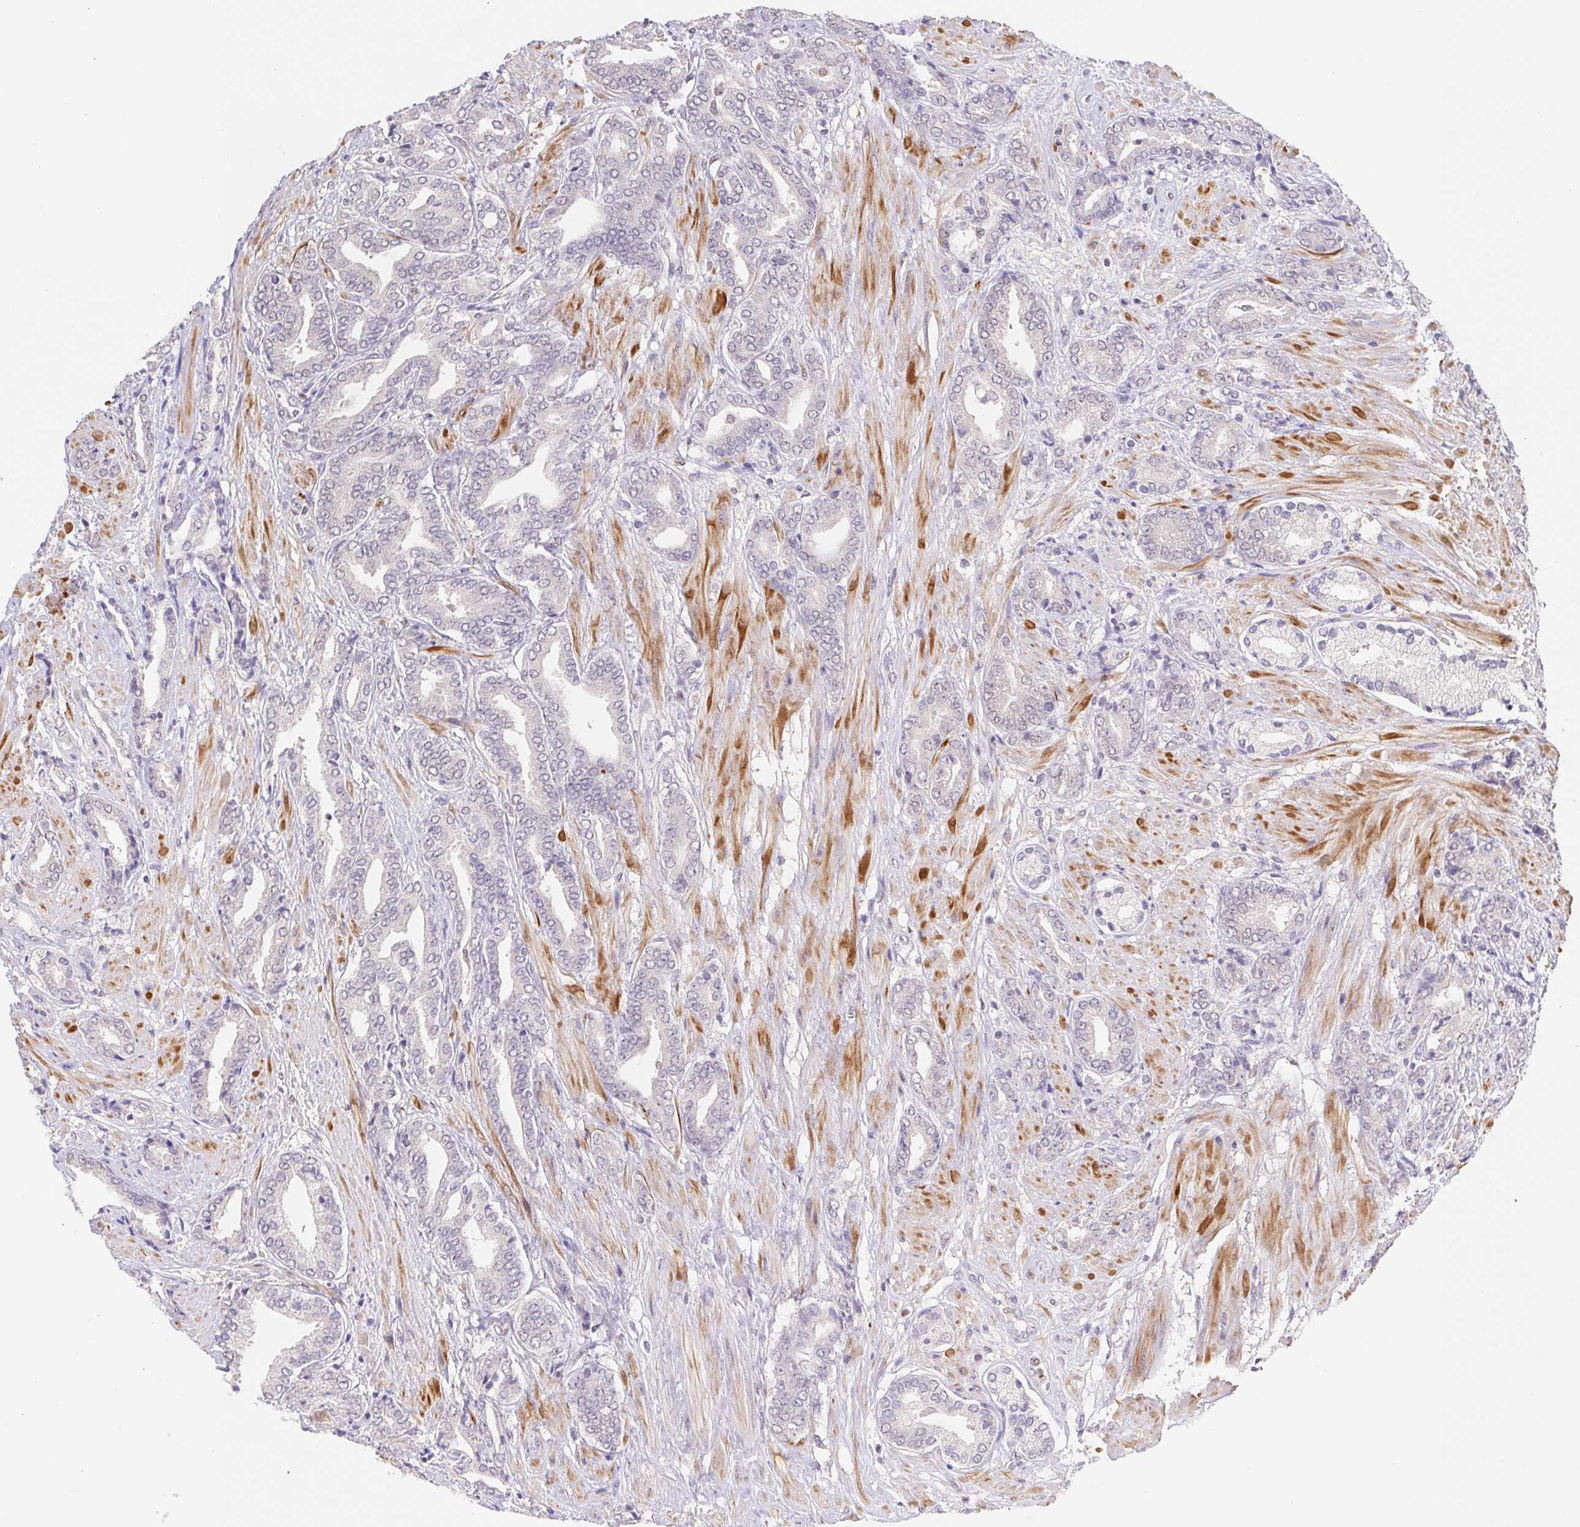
{"staining": {"intensity": "negative", "quantity": "none", "location": "none"}, "tissue": "prostate cancer", "cell_type": "Tumor cells", "image_type": "cancer", "snomed": [{"axis": "morphology", "description": "Adenocarcinoma, High grade"}, {"axis": "topography", "description": "Prostate"}], "caption": "Immunohistochemistry (IHC) of prostate cancer (high-grade adenocarcinoma) reveals no expression in tumor cells. (DAB (3,3'-diaminobenzidine) immunohistochemistry (IHC) with hematoxylin counter stain).", "gene": "L3MBTL4", "patient": {"sex": "male", "age": 56}}